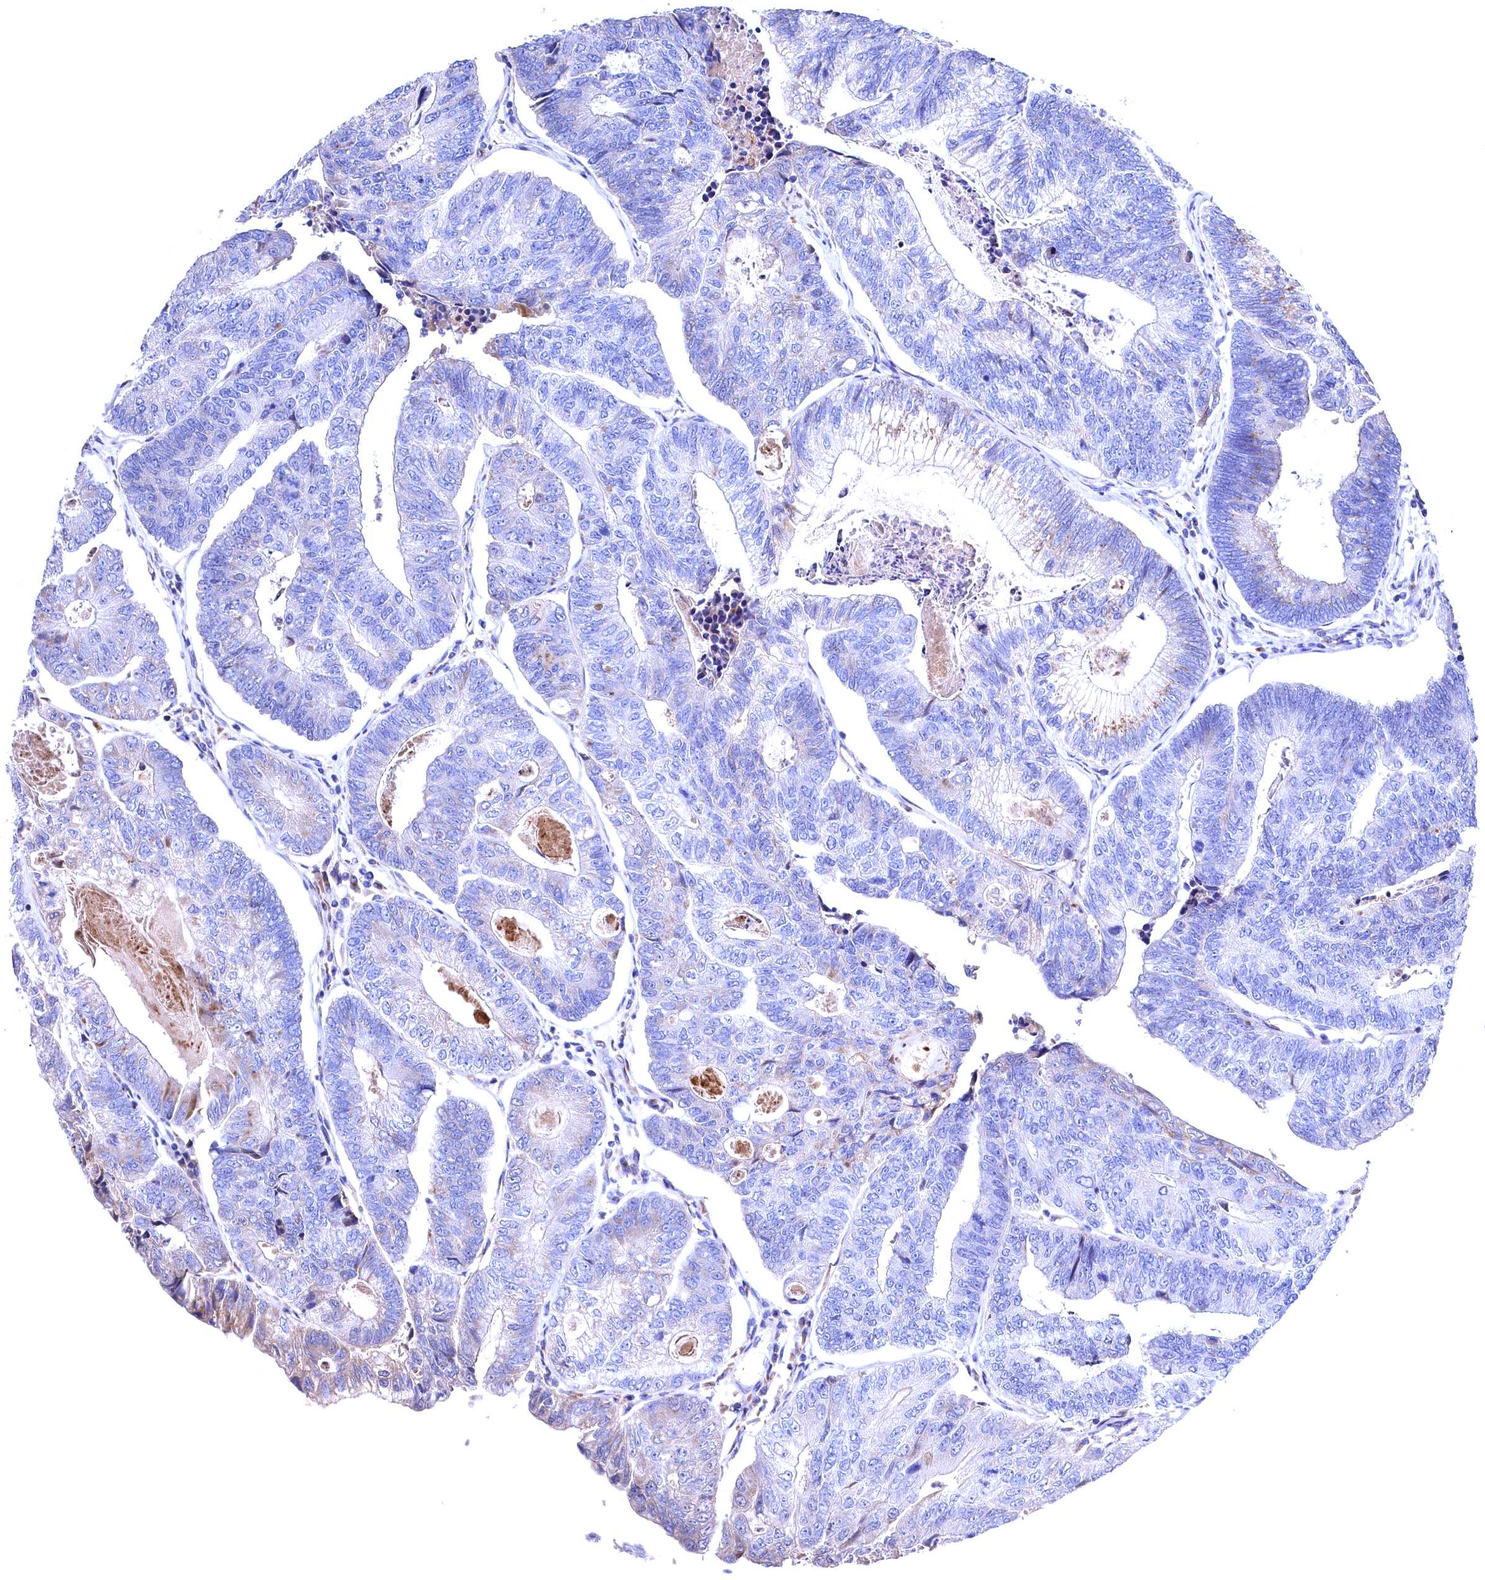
{"staining": {"intensity": "negative", "quantity": "none", "location": "none"}, "tissue": "colorectal cancer", "cell_type": "Tumor cells", "image_type": "cancer", "snomed": [{"axis": "morphology", "description": "Adenocarcinoma, NOS"}, {"axis": "topography", "description": "Colon"}], "caption": "A high-resolution image shows immunohistochemistry (IHC) staining of colorectal cancer (adenocarcinoma), which shows no significant staining in tumor cells.", "gene": "GPR108", "patient": {"sex": "female", "age": 67}}